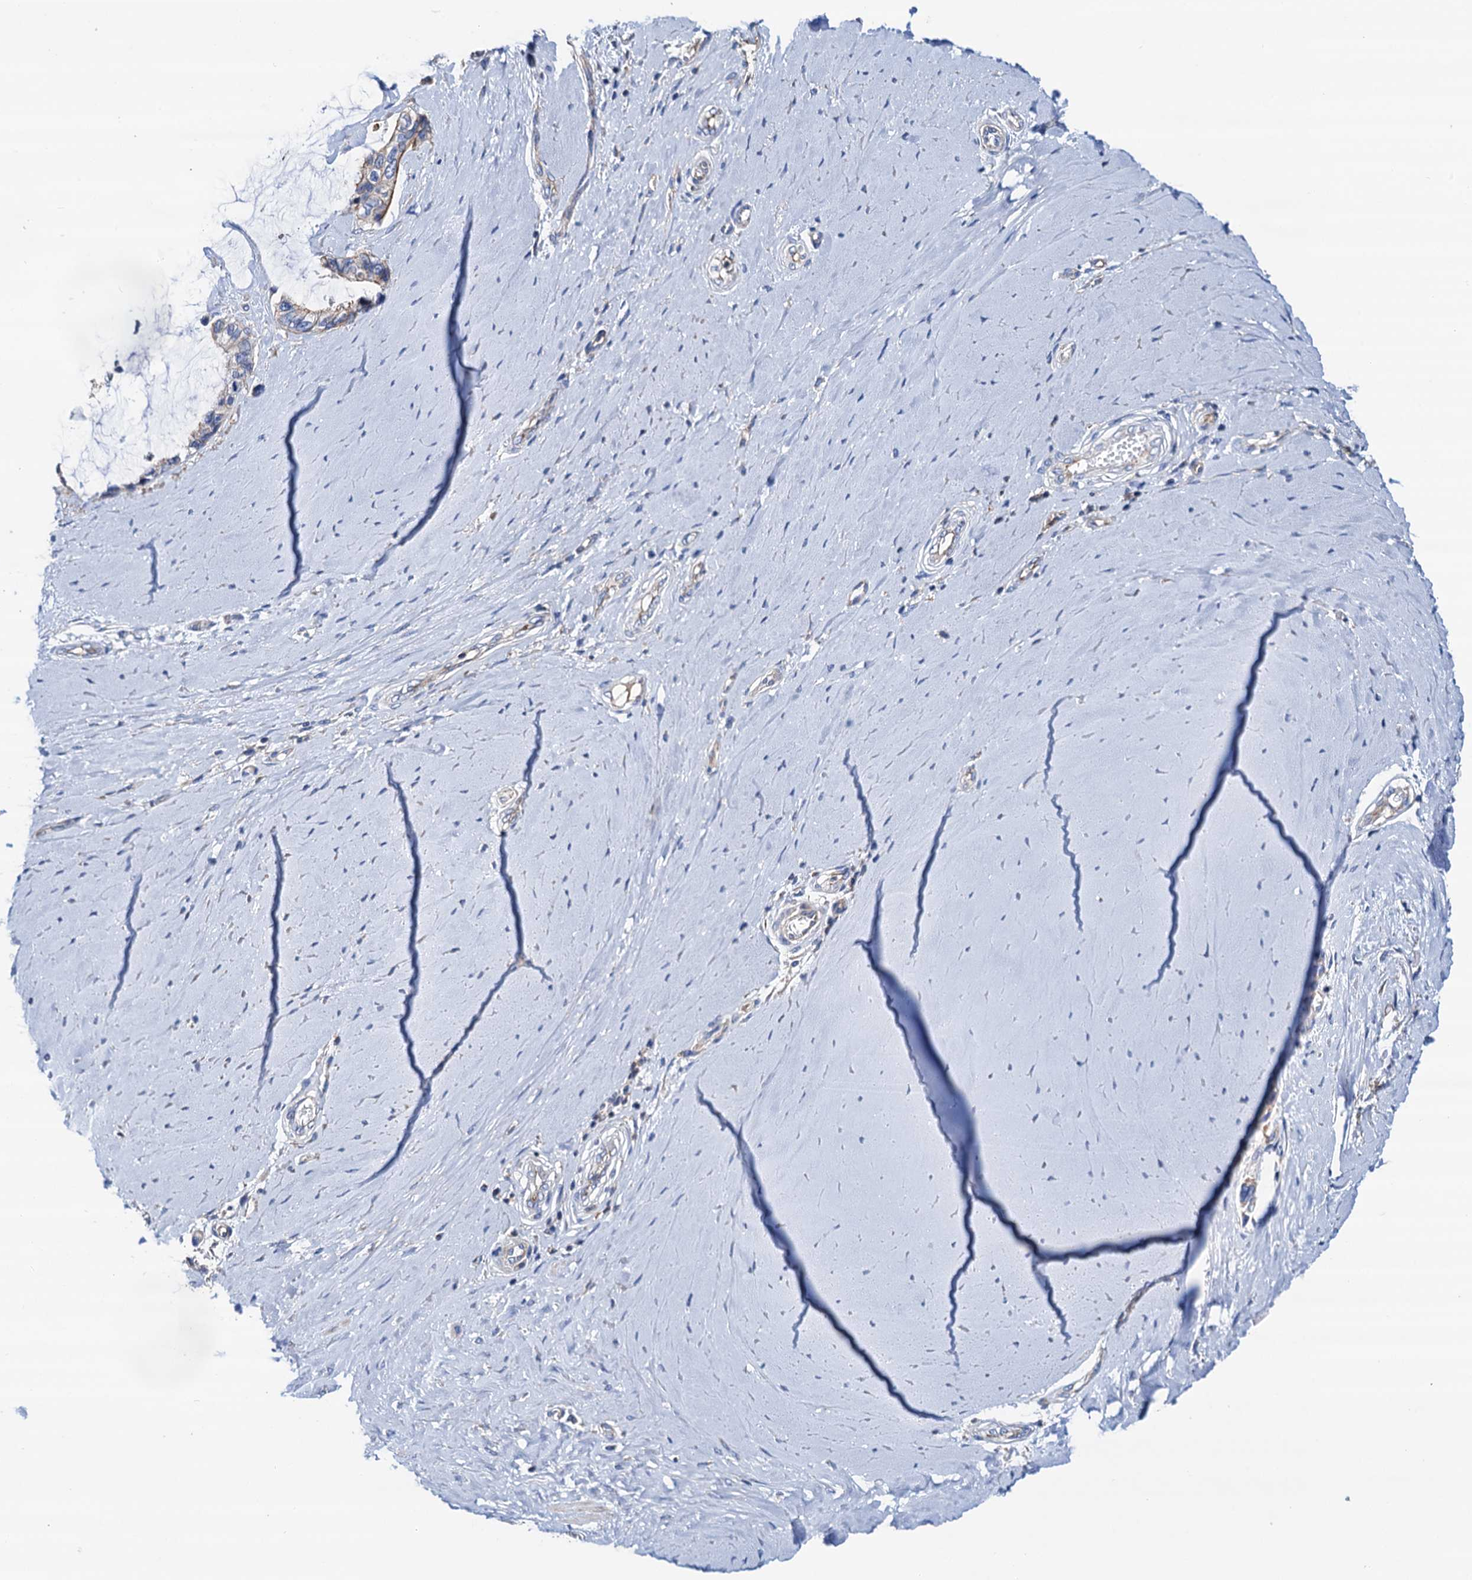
{"staining": {"intensity": "weak", "quantity": "<25%", "location": "cytoplasmic/membranous"}, "tissue": "ovarian cancer", "cell_type": "Tumor cells", "image_type": "cancer", "snomed": [{"axis": "morphology", "description": "Cystadenocarcinoma, mucinous, NOS"}, {"axis": "topography", "description": "Ovary"}], "caption": "A high-resolution histopathology image shows IHC staining of ovarian cancer (mucinous cystadenocarcinoma), which exhibits no significant positivity in tumor cells.", "gene": "RASSF9", "patient": {"sex": "female", "age": 39}}